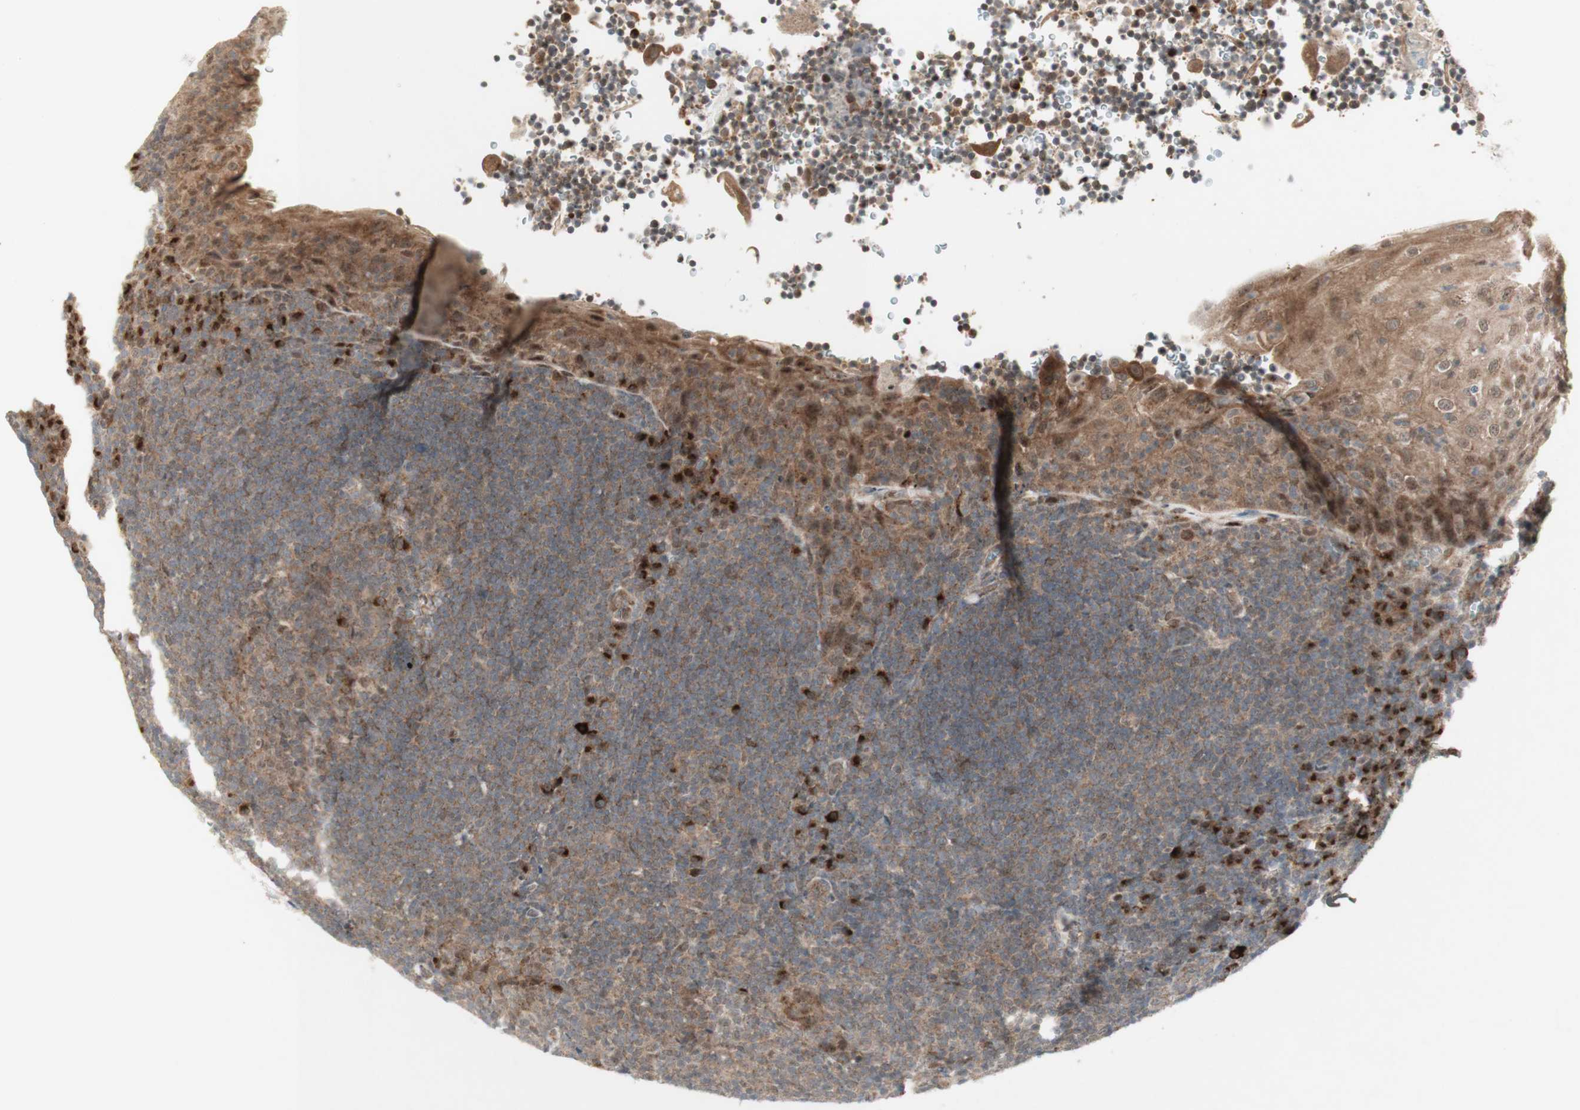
{"staining": {"intensity": "weak", "quantity": "<25%", "location": "cytoplasmic/membranous"}, "tissue": "tonsil", "cell_type": "Germinal center cells", "image_type": "normal", "snomed": [{"axis": "morphology", "description": "Normal tissue, NOS"}, {"axis": "topography", "description": "Tonsil"}], "caption": "This is a micrograph of IHC staining of benign tonsil, which shows no expression in germinal center cells.", "gene": "CYLD", "patient": {"sex": "male", "age": 37}}